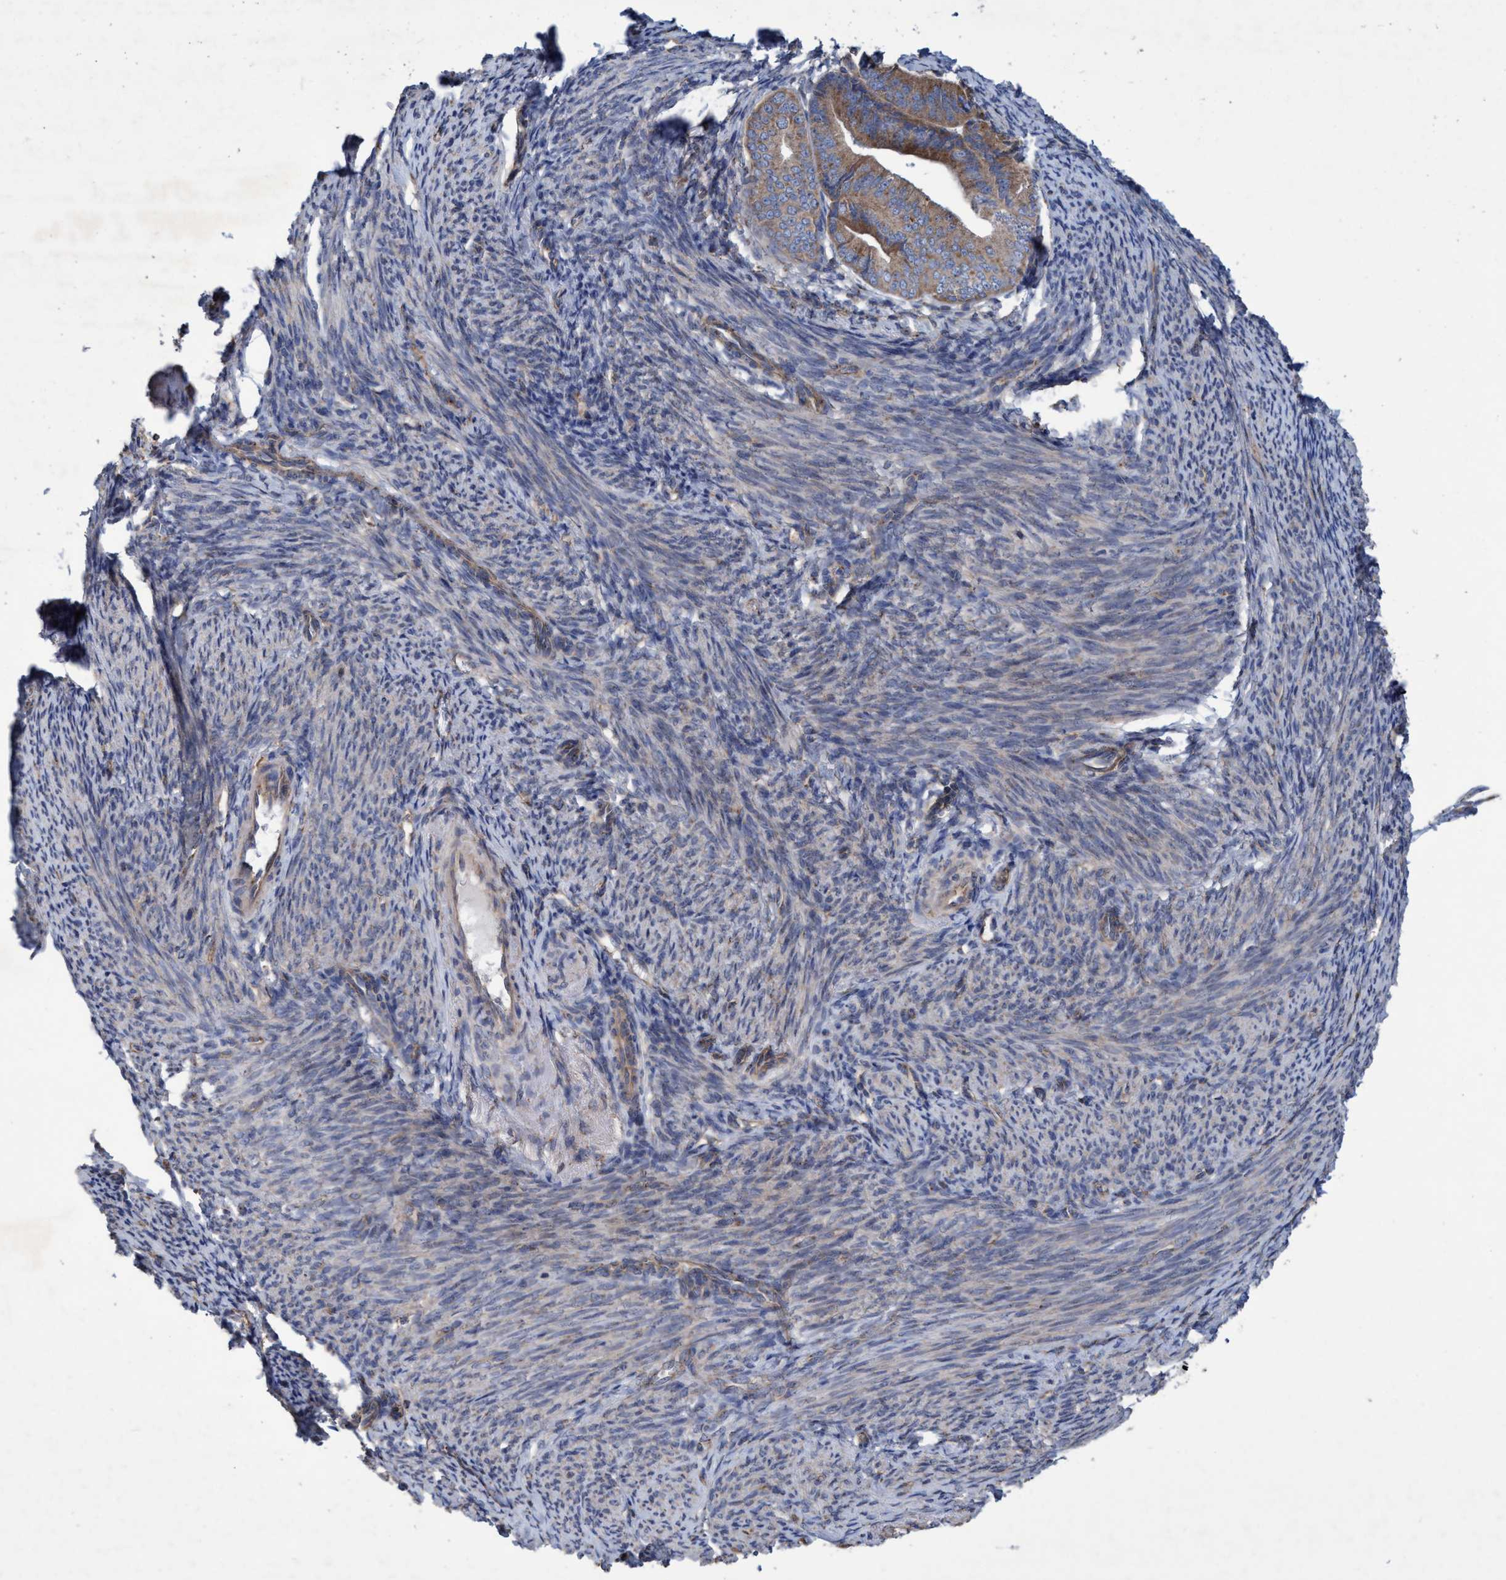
{"staining": {"intensity": "moderate", "quantity": ">75%", "location": "cytoplasmic/membranous"}, "tissue": "endometrial cancer", "cell_type": "Tumor cells", "image_type": "cancer", "snomed": [{"axis": "morphology", "description": "Adenocarcinoma, NOS"}, {"axis": "topography", "description": "Endometrium"}], "caption": "Protein analysis of endometrial cancer (adenocarcinoma) tissue reveals moderate cytoplasmic/membranous positivity in about >75% of tumor cells.", "gene": "BICD2", "patient": {"sex": "female", "age": 63}}